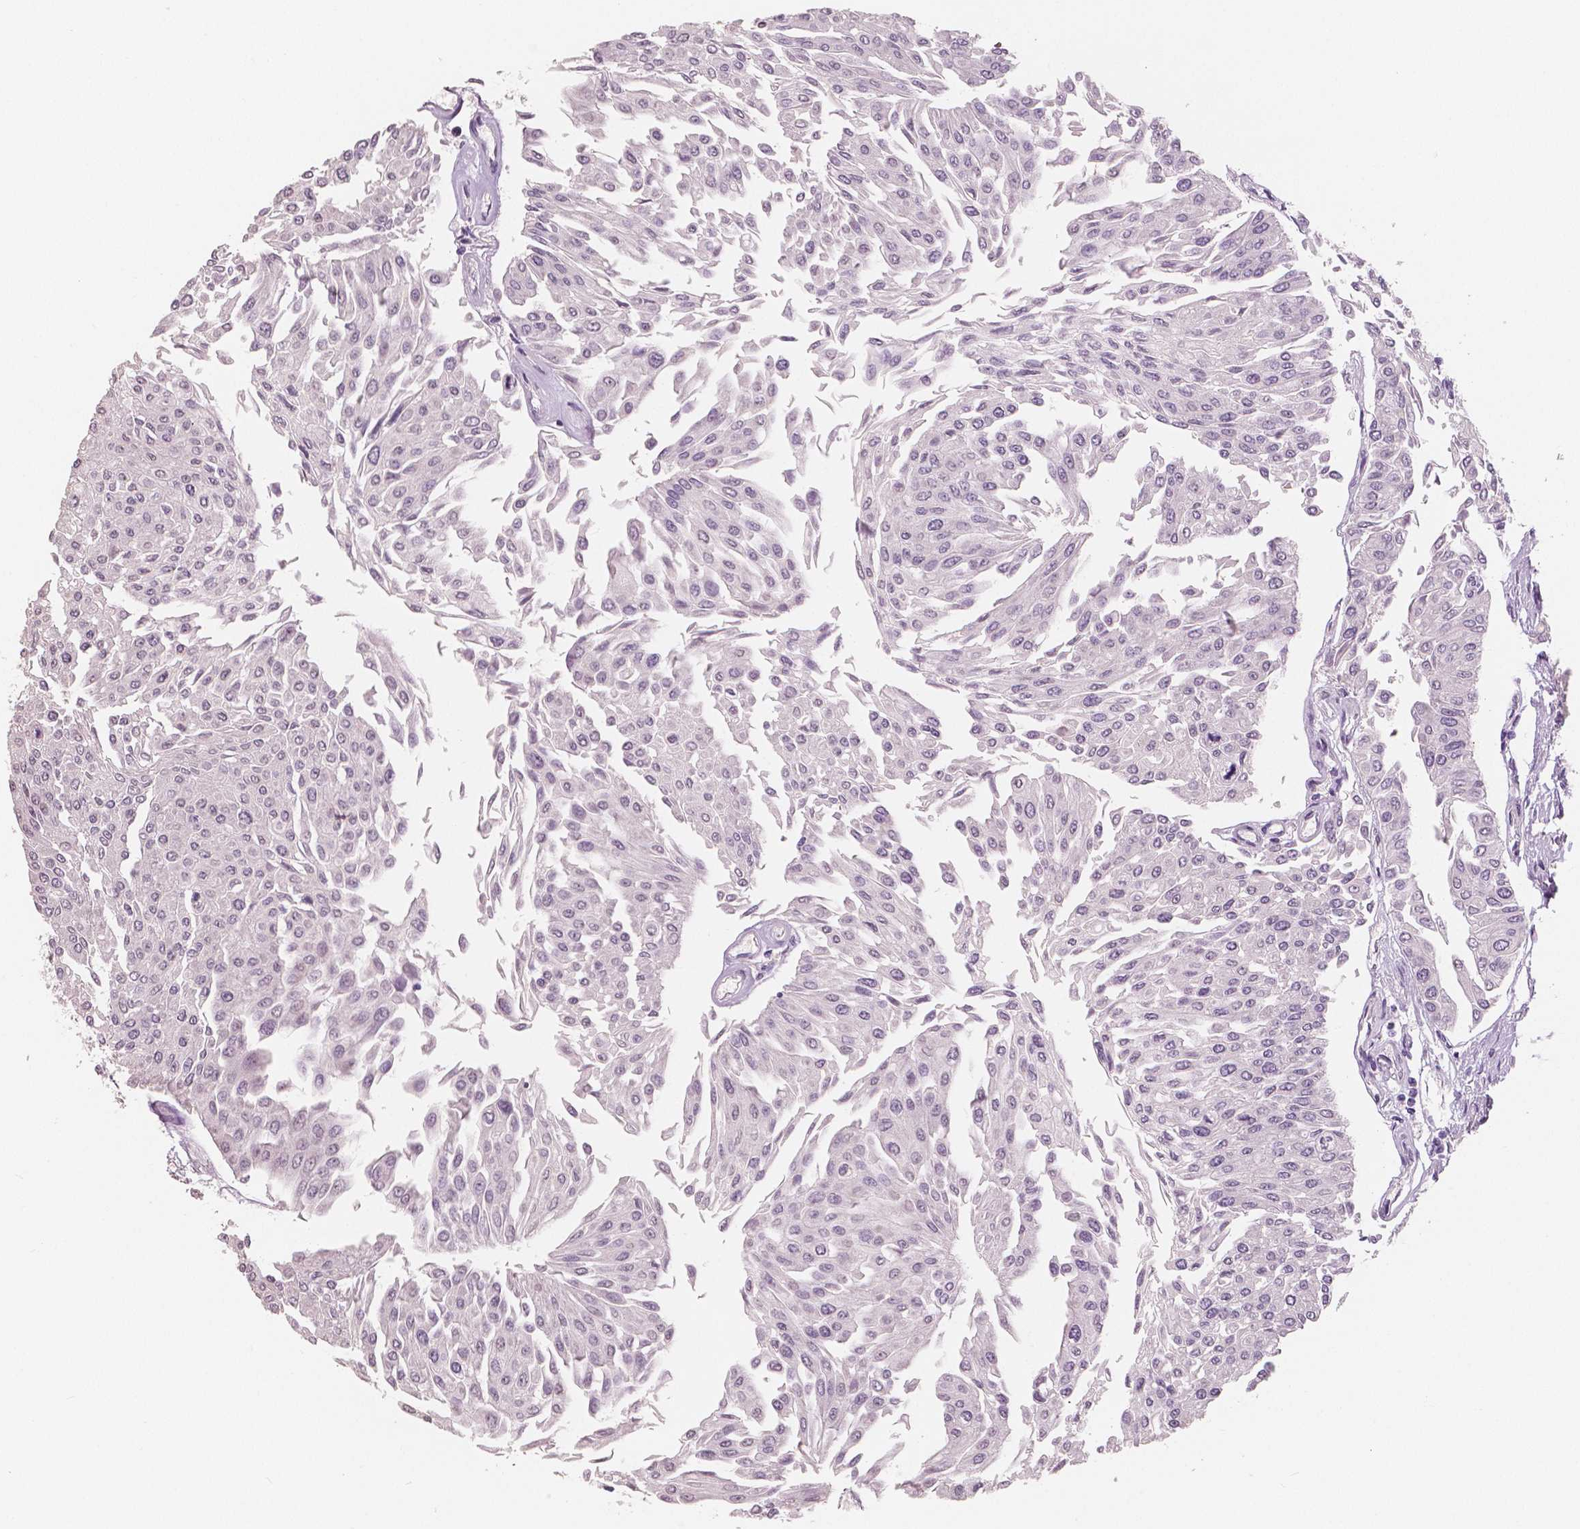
{"staining": {"intensity": "negative", "quantity": "none", "location": "none"}, "tissue": "urothelial cancer", "cell_type": "Tumor cells", "image_type": "cancer", "snomed": [{"axis": "morphology", "description": "Urothelial carcinoma, NOS"}, {"axis": "topography", "description": "Urinary bladder"}], "caption": "There is no significant positivity in tumor cells of transitional cell carcinoma.", "gene": "NECAB1", "patient": {"sex": "male", "age": 67}}